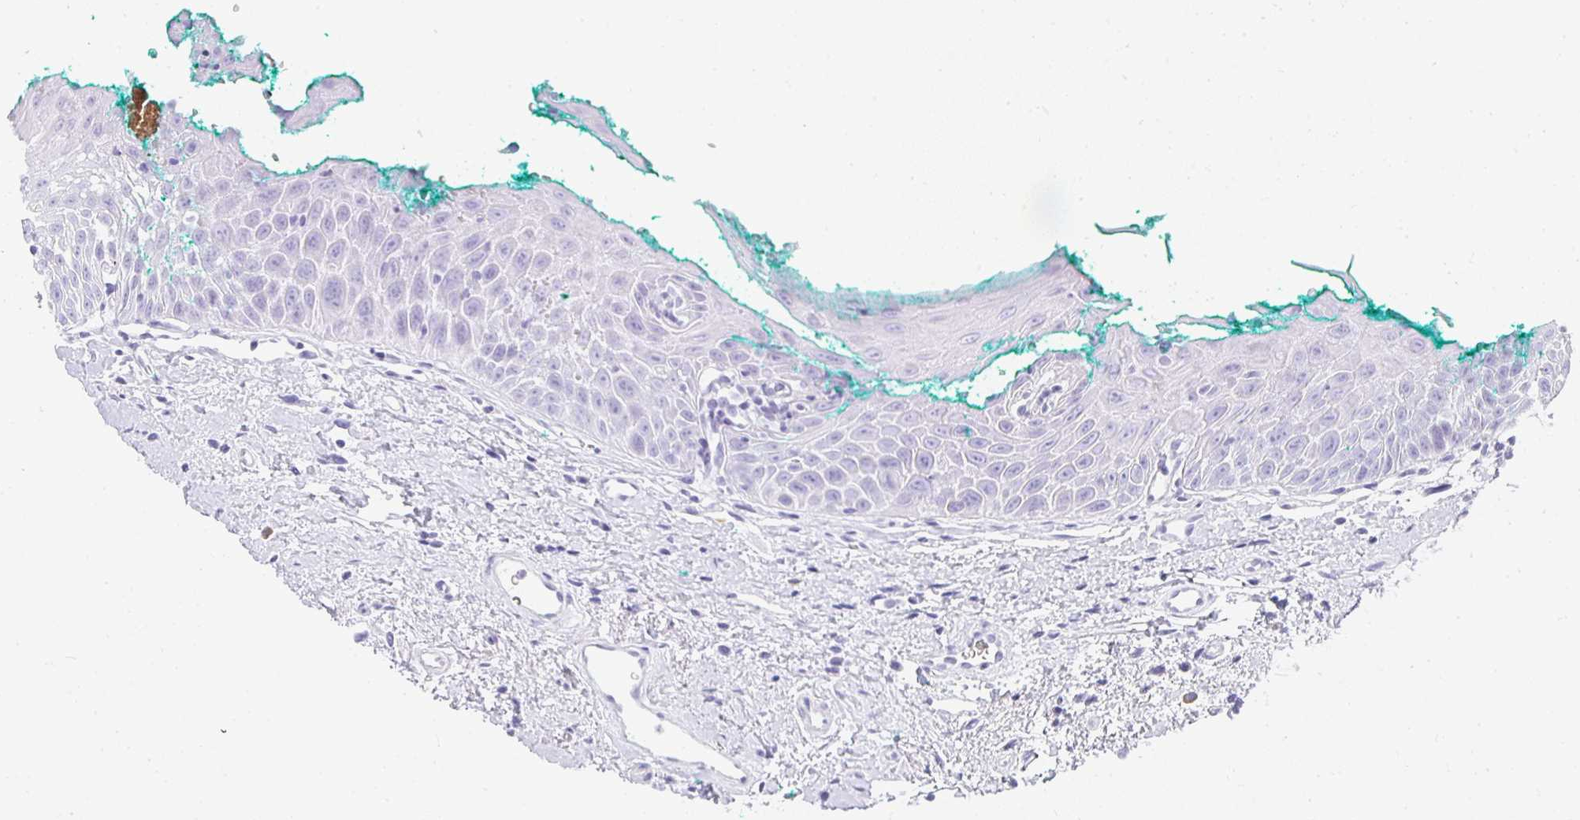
{"staining": {"intensity": "negative", "quantity": "none", "location": "none"}, "tissue": "oral mucosa", "cell_type": "Squamous epithelial cells", "image_type": "normal", "snomed": [{"axis": "morphology", "description": "Normal tissue, NOS"}, {"axis": "topography", "description": "Oral tissue"}, {"axis": "topography", "description": "Tounge, NOS"}], "caption": "This is a micrograph of immunohistochemistry (IHC) staining of unremarkable oral mucosa, which shows no staining in squamous epithelial cells.", "gene": "TPSD1", "patient": {"sex": "male", "age": 83}}